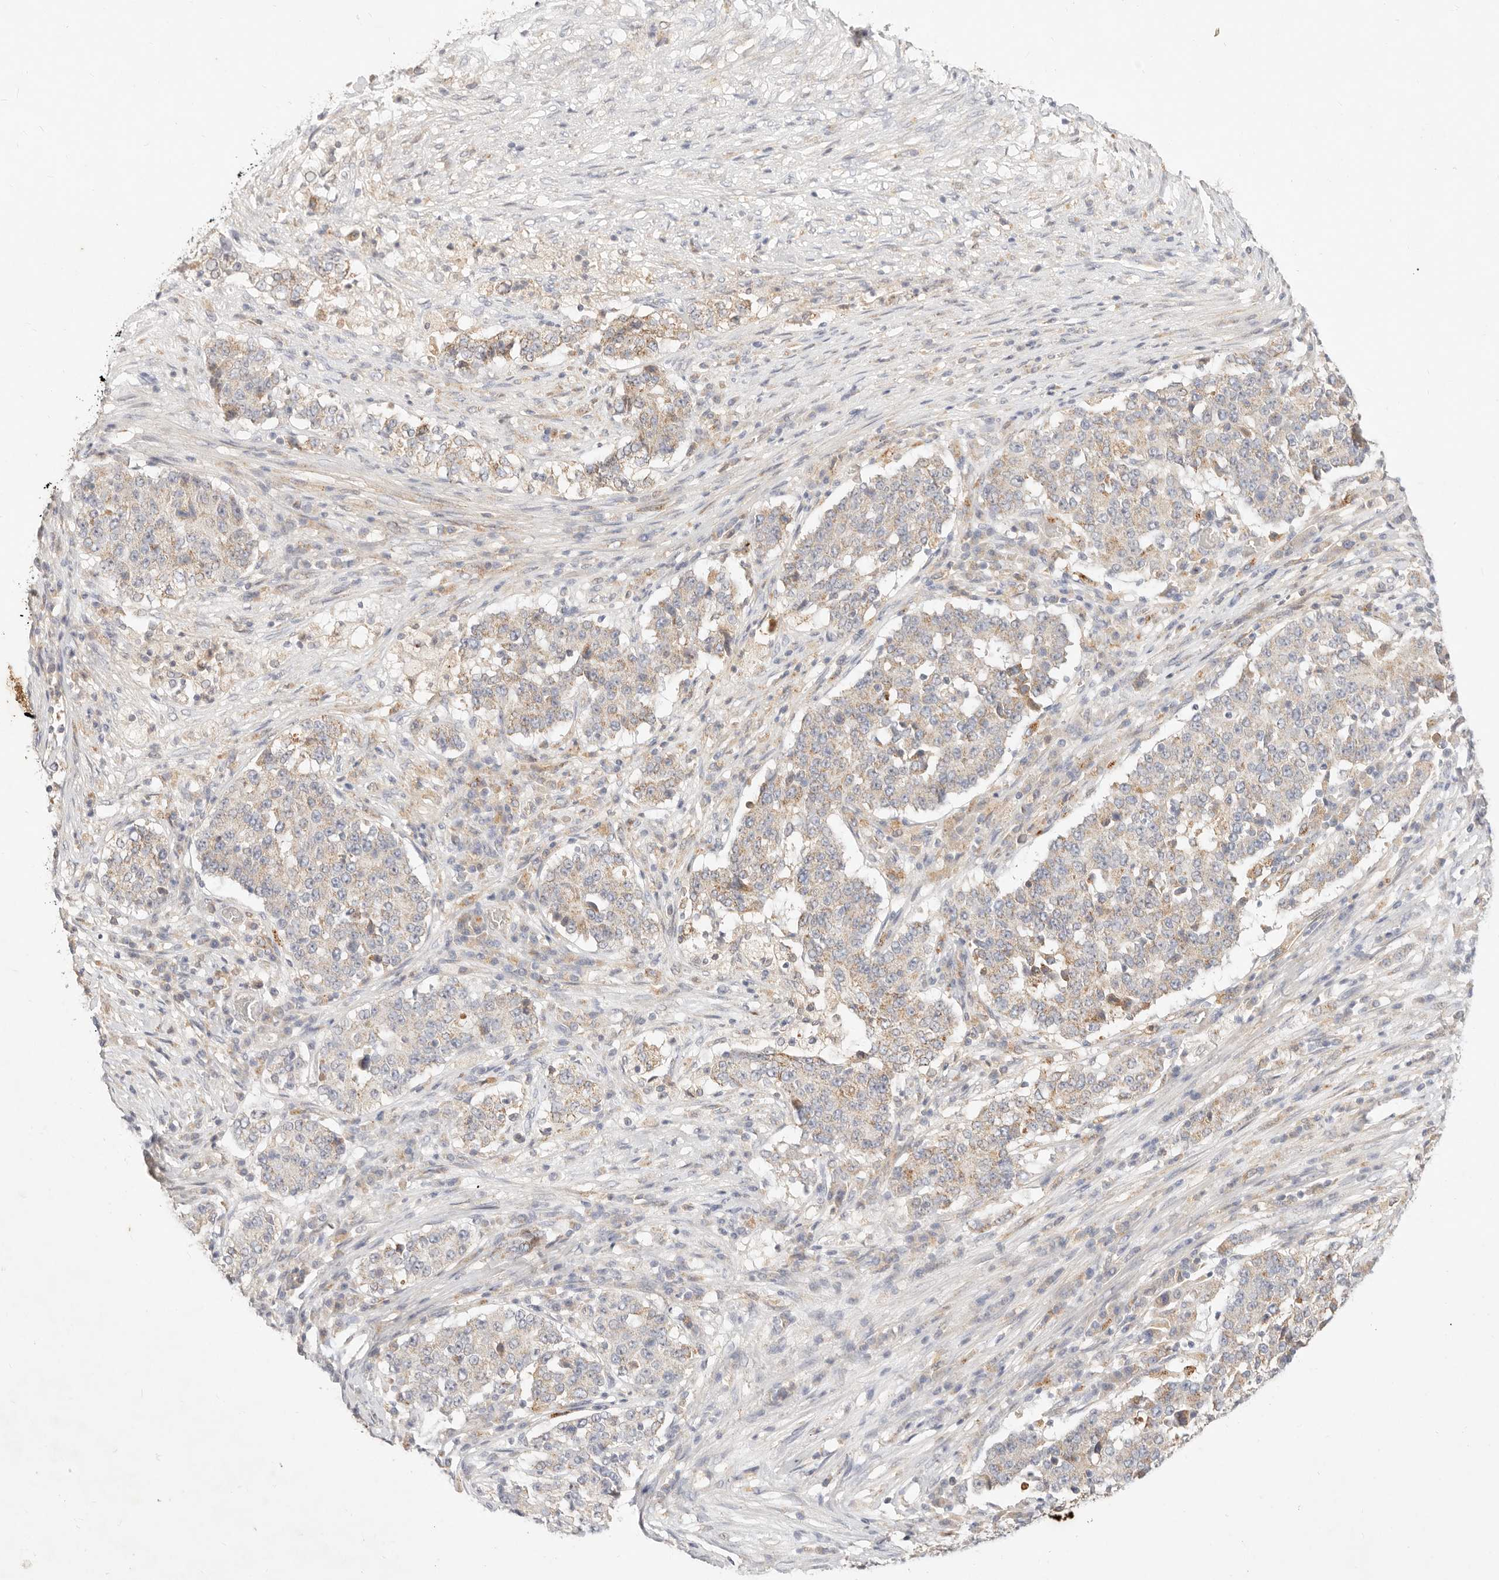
{"staining": {"intensity": "weak", "quantity": "<25%", "location": "cytoplasmic/membranous"}, "tissue": "stomach cancer", "cell_type": "Tumor cells", "image_type": "cancer", "snomed": [{"axis": "morphology", "description": "Adenocarcinoma, NOS"}, {"axis": "topography", "description": "Stomach"}], "caption": "Stomach adenocarcinoma was stained to show a protein in brown. There is no significant staining in tumor cells.", "gene": "ACOX1", "patient": {"sex": "male", "age": 59}}